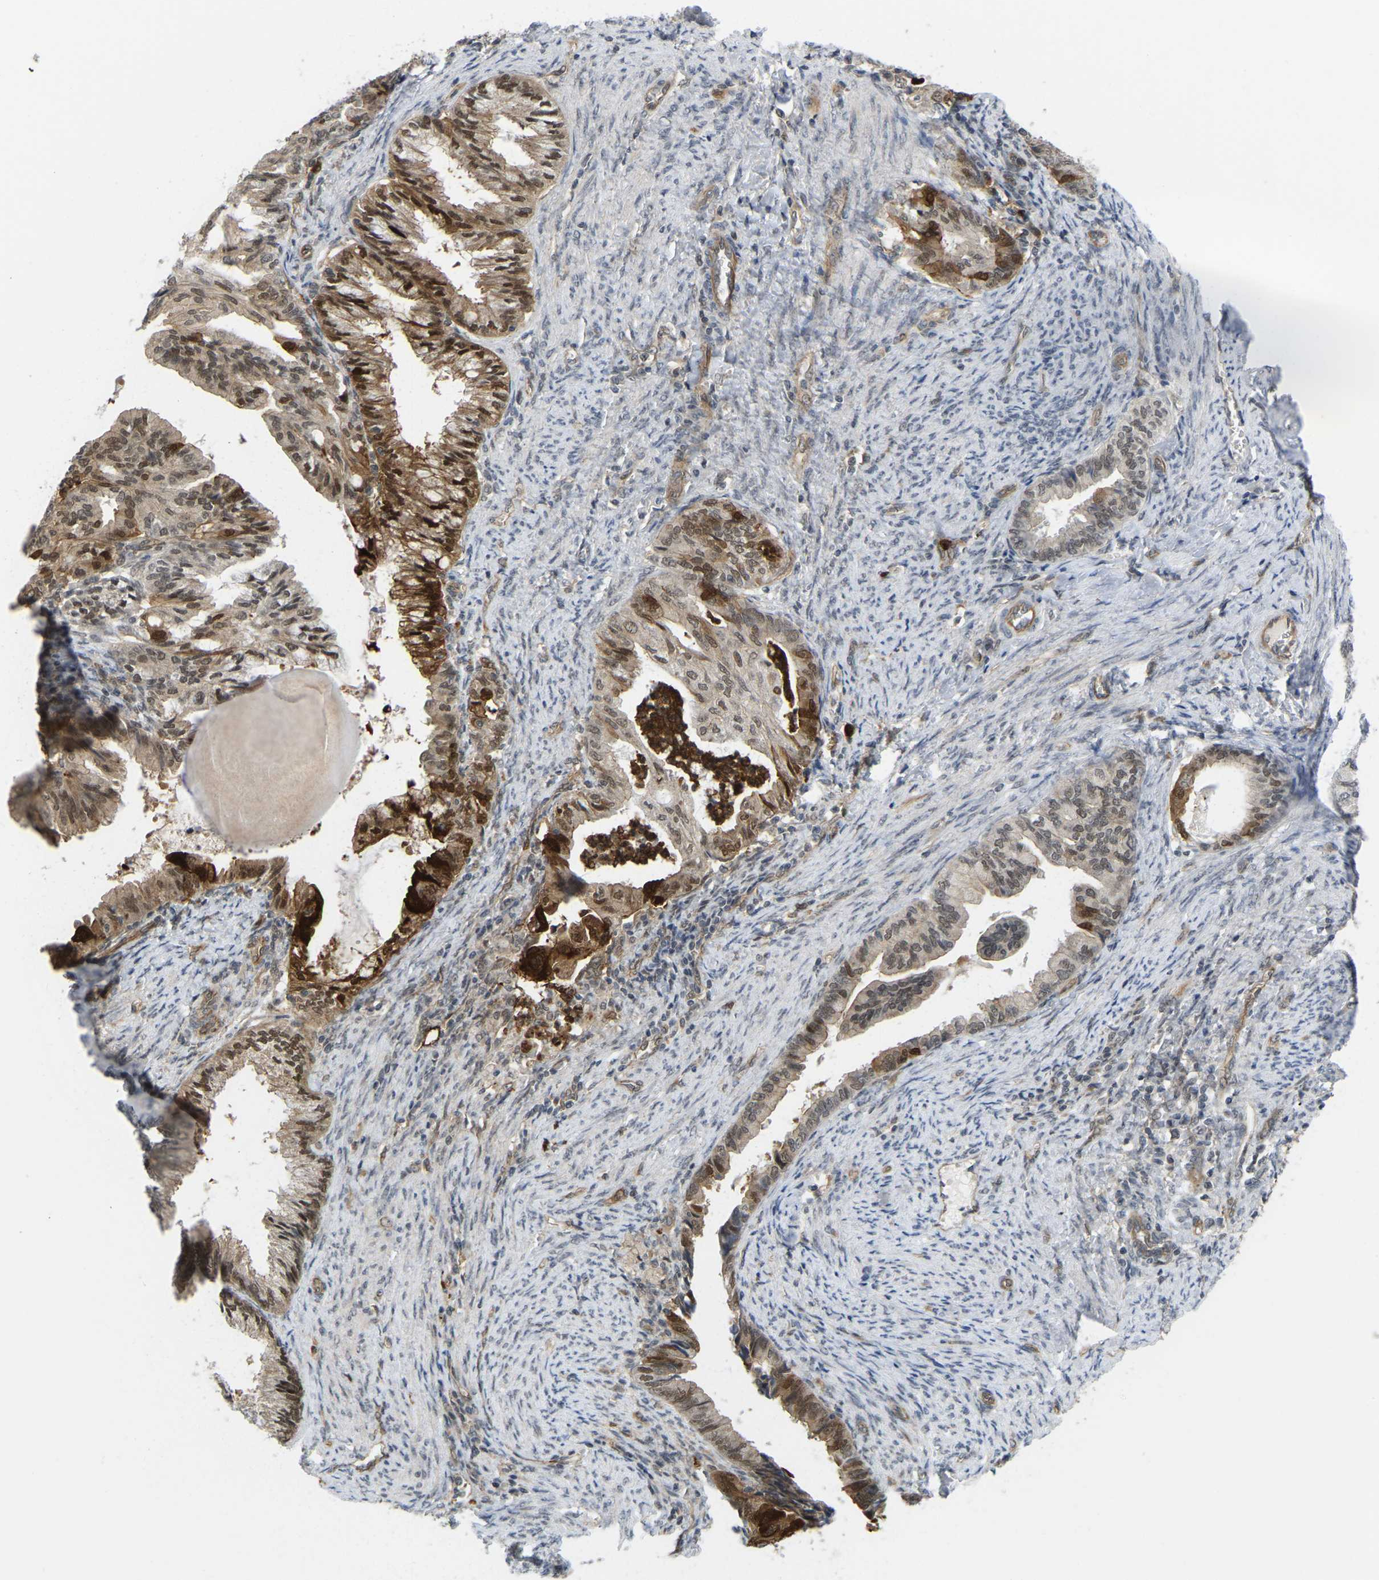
{"staining": {"intensity": "moderate", "quantity": ">75%", "location": "cytoplasmic/membranous,nuclear"}, "tissue": "endometrial cancer", "cell_type": "Tumor cells", "image_type": "cancer", "snomed": [{"axis": "morphology", "description": "Adenocarcinoma, NOS"}, {"axis": "topography", "description": "Endometrium"}], "caption": "Immunohistochemistry (IHC) of human adenocarcinoma (endometrial) reveals medium levels of moderate cytoplasmic/membranous and nuclear expression in about >75% of tumor cells. (Stains: DAB (3,3'-diaminobenzidine) in brown, nuclei in blue, Microscopy: brightfield microscopy at high magnification).", "gene": "SERPINB5", "patient": {"sex": "female", "age": 86}}